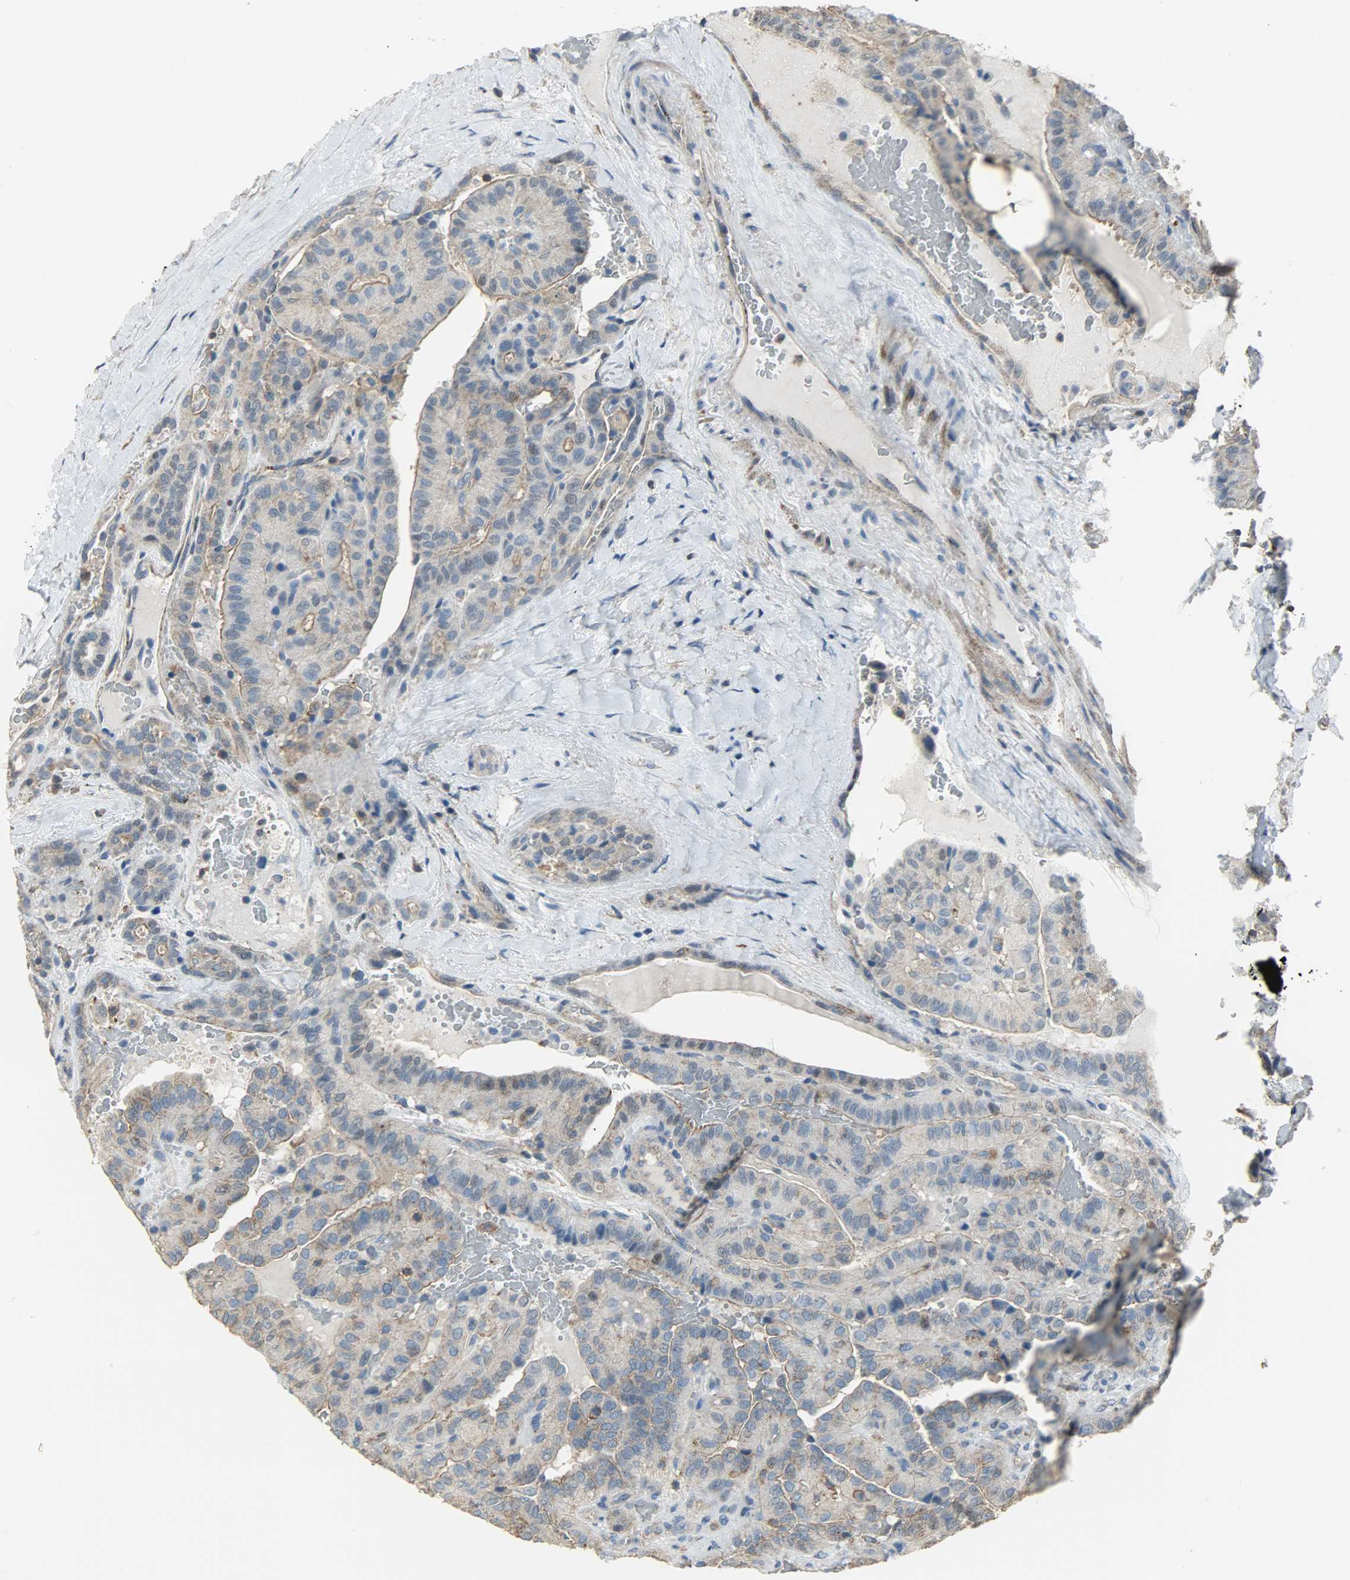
{"staining": {"intensity": "weak", "quantity": ">75%", "location": "cytoplasmic/membranous"}, "tissue": "thyroid cancer", "cell_type": "Tumor cells", "image_type": "cancer", "snomed": [{"axis": "morphology", "description": "Papillary adenocarcinoma, NOS"}, {"axis": "topography", "description": "Thyroid gland"}], "caption": "The image displays a brown stain indicating the presence of a protein in the cytoplasmic/membranous of tumor cells in papillary adenocarcinoma (thyroid). (DAB (3,3'-diaminobenzidine) IHC, brown staining for protein, blue staining for nuclei).", "gene": "DNAJA4", "patient": {"sex": "male", "age": 77}}